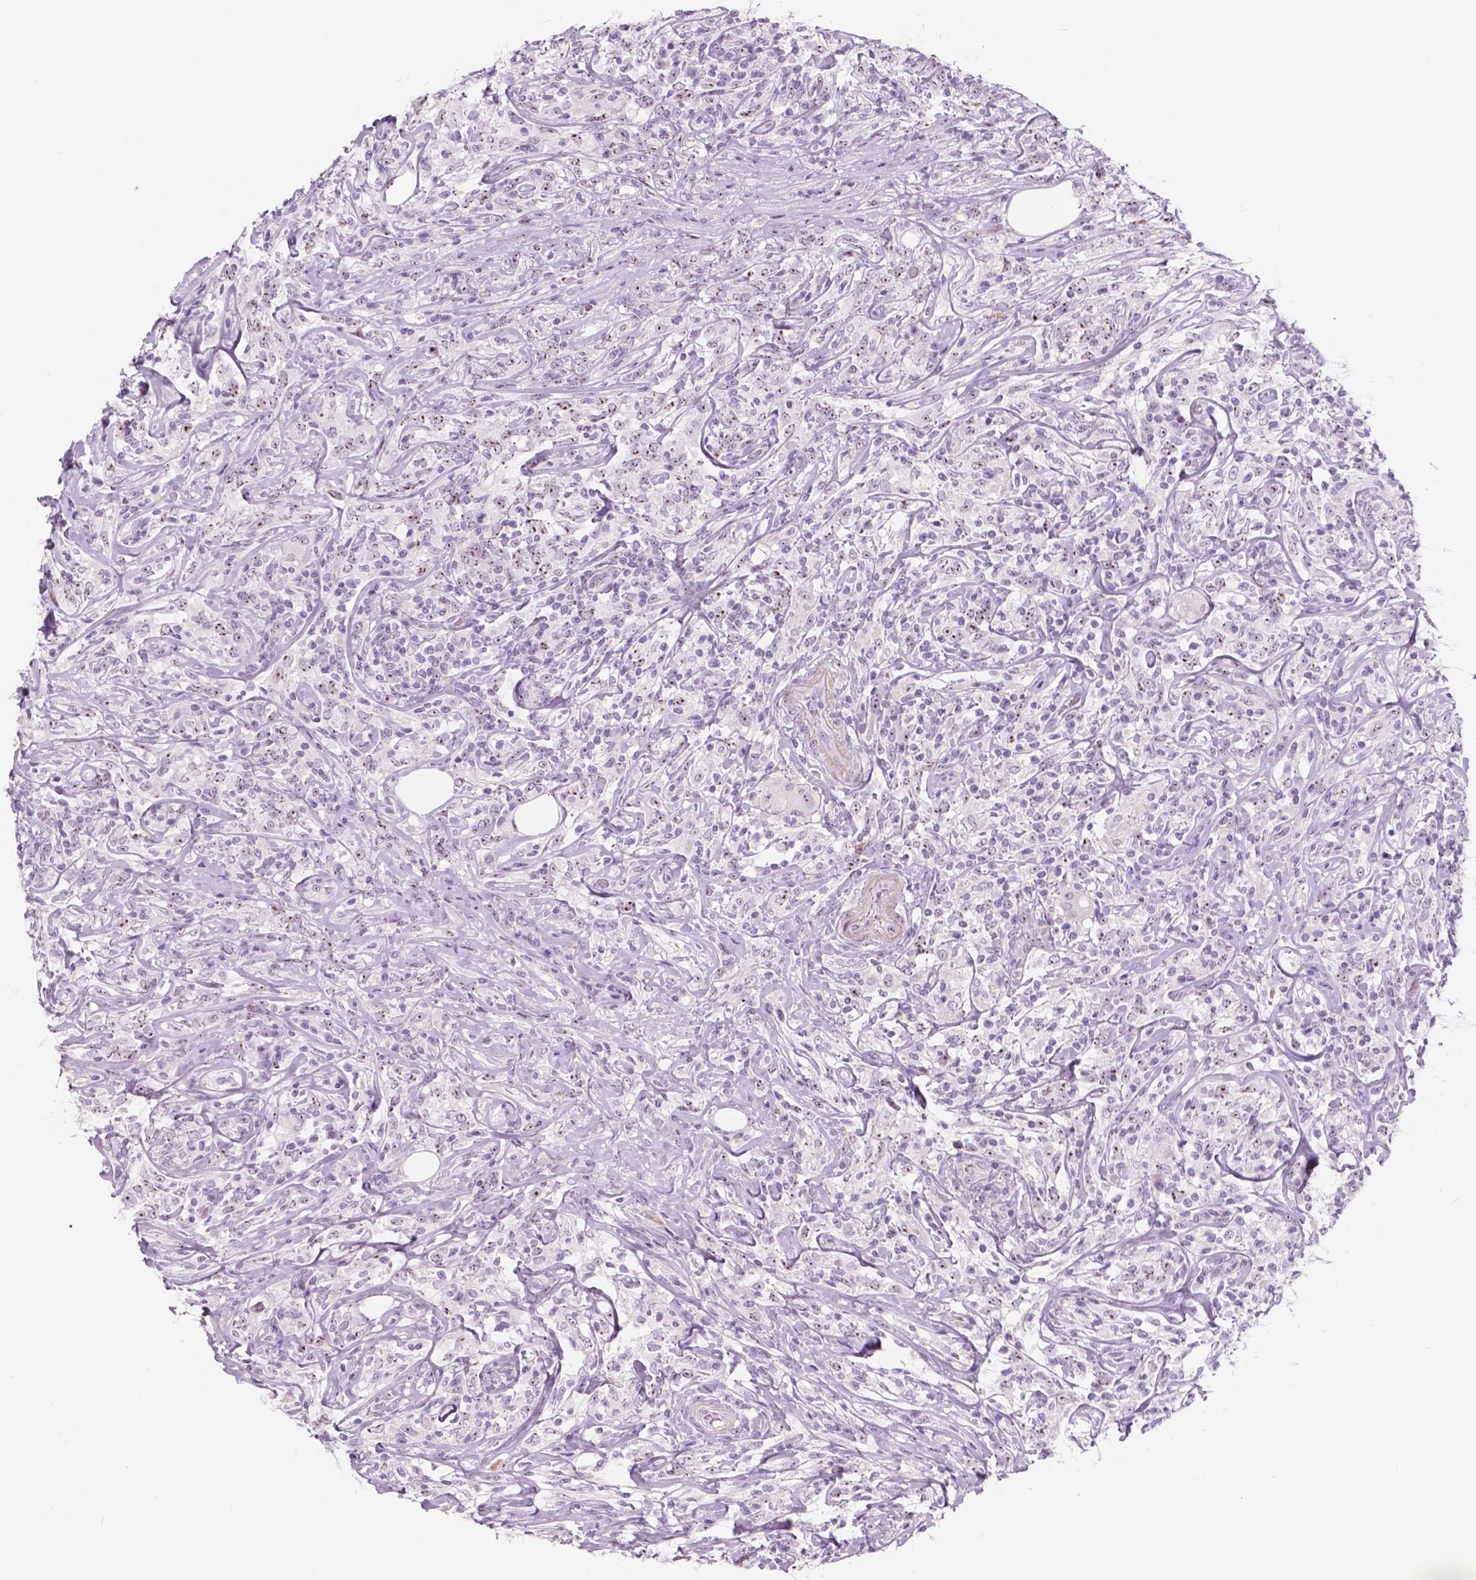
{"staining": {"intensity": "weak", "quantity": "<25%", "location": "nuclear"}, "tissue": "lymphoma", "cell_type": "Tumor cells", "image_type": "cancer", "snomed": [{"axis": "morphology", "description": "Malignant lymphoma, non-Hodgkin's type, High grade"}, {"axis": "topography", "description": "Lymph node"}], "caption": "A micrograph of lymphoma stained for a protein reveals no brown staining in tumor cells.", "gene": "ZNF853", "patient": {"sex": "female", "age": 84}}